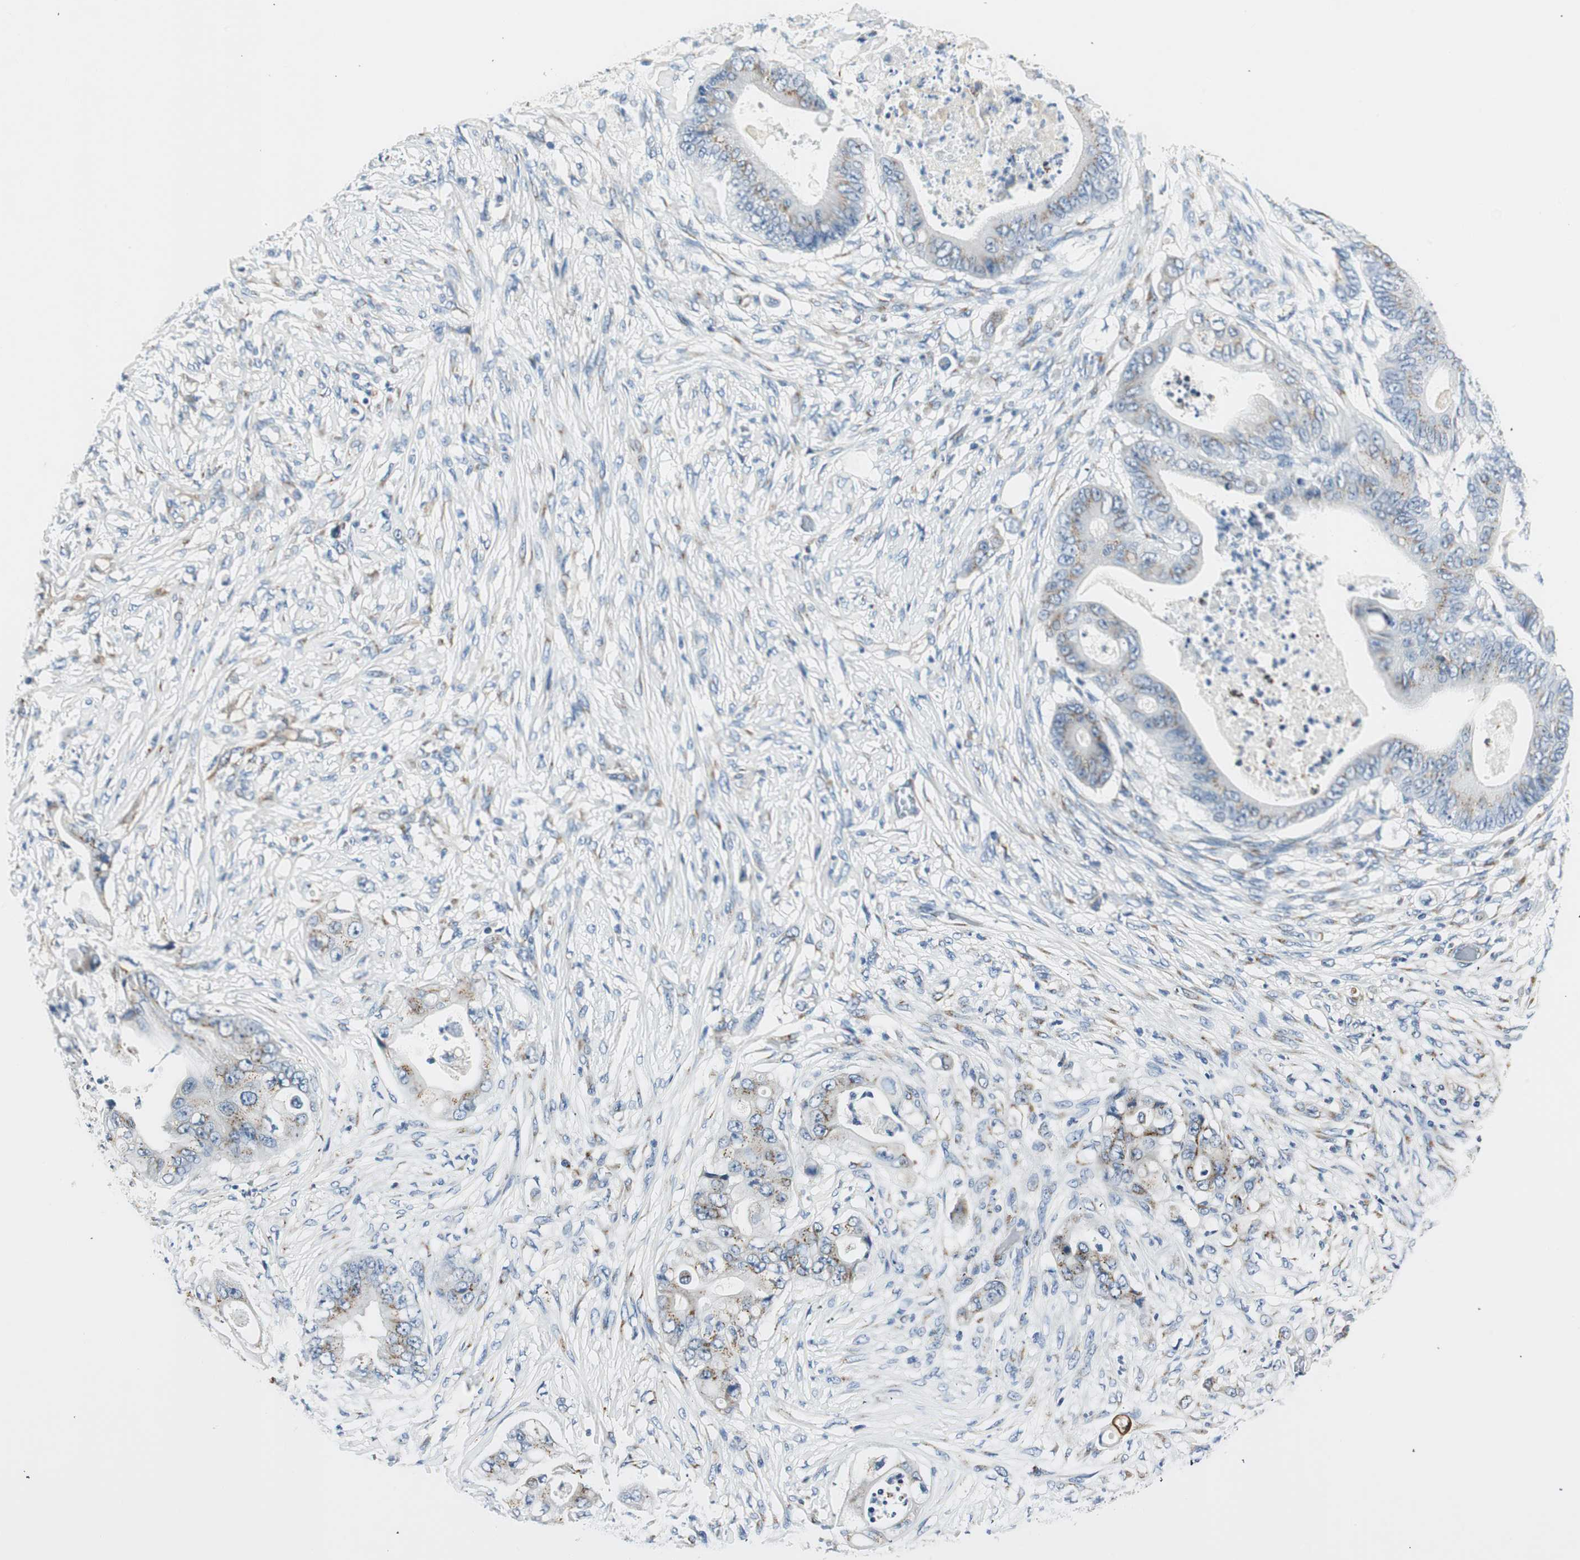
{"staining": {"intensity": "moderate", "quantity": "<25%", "location": "cytoplasmic/membranous"}, "tissue": "stomach cancer", "cell_type": "Tumor cells", "image_type": "cancer", "snomed": [{"axis": "morphology", "description": "Adenocarcinoma, NOS"}, {"axis": "topography", "description": "Stomach"}], "caption": "Adenocarcinoma (stomach) stained with immunohistochemistry (IHC) exhibits moderate cytoplasmic/membranous positivity in approximately <25% of tumor cells.", "gene": "TMF1", "patient": {"sex": "female", "age": 73}}